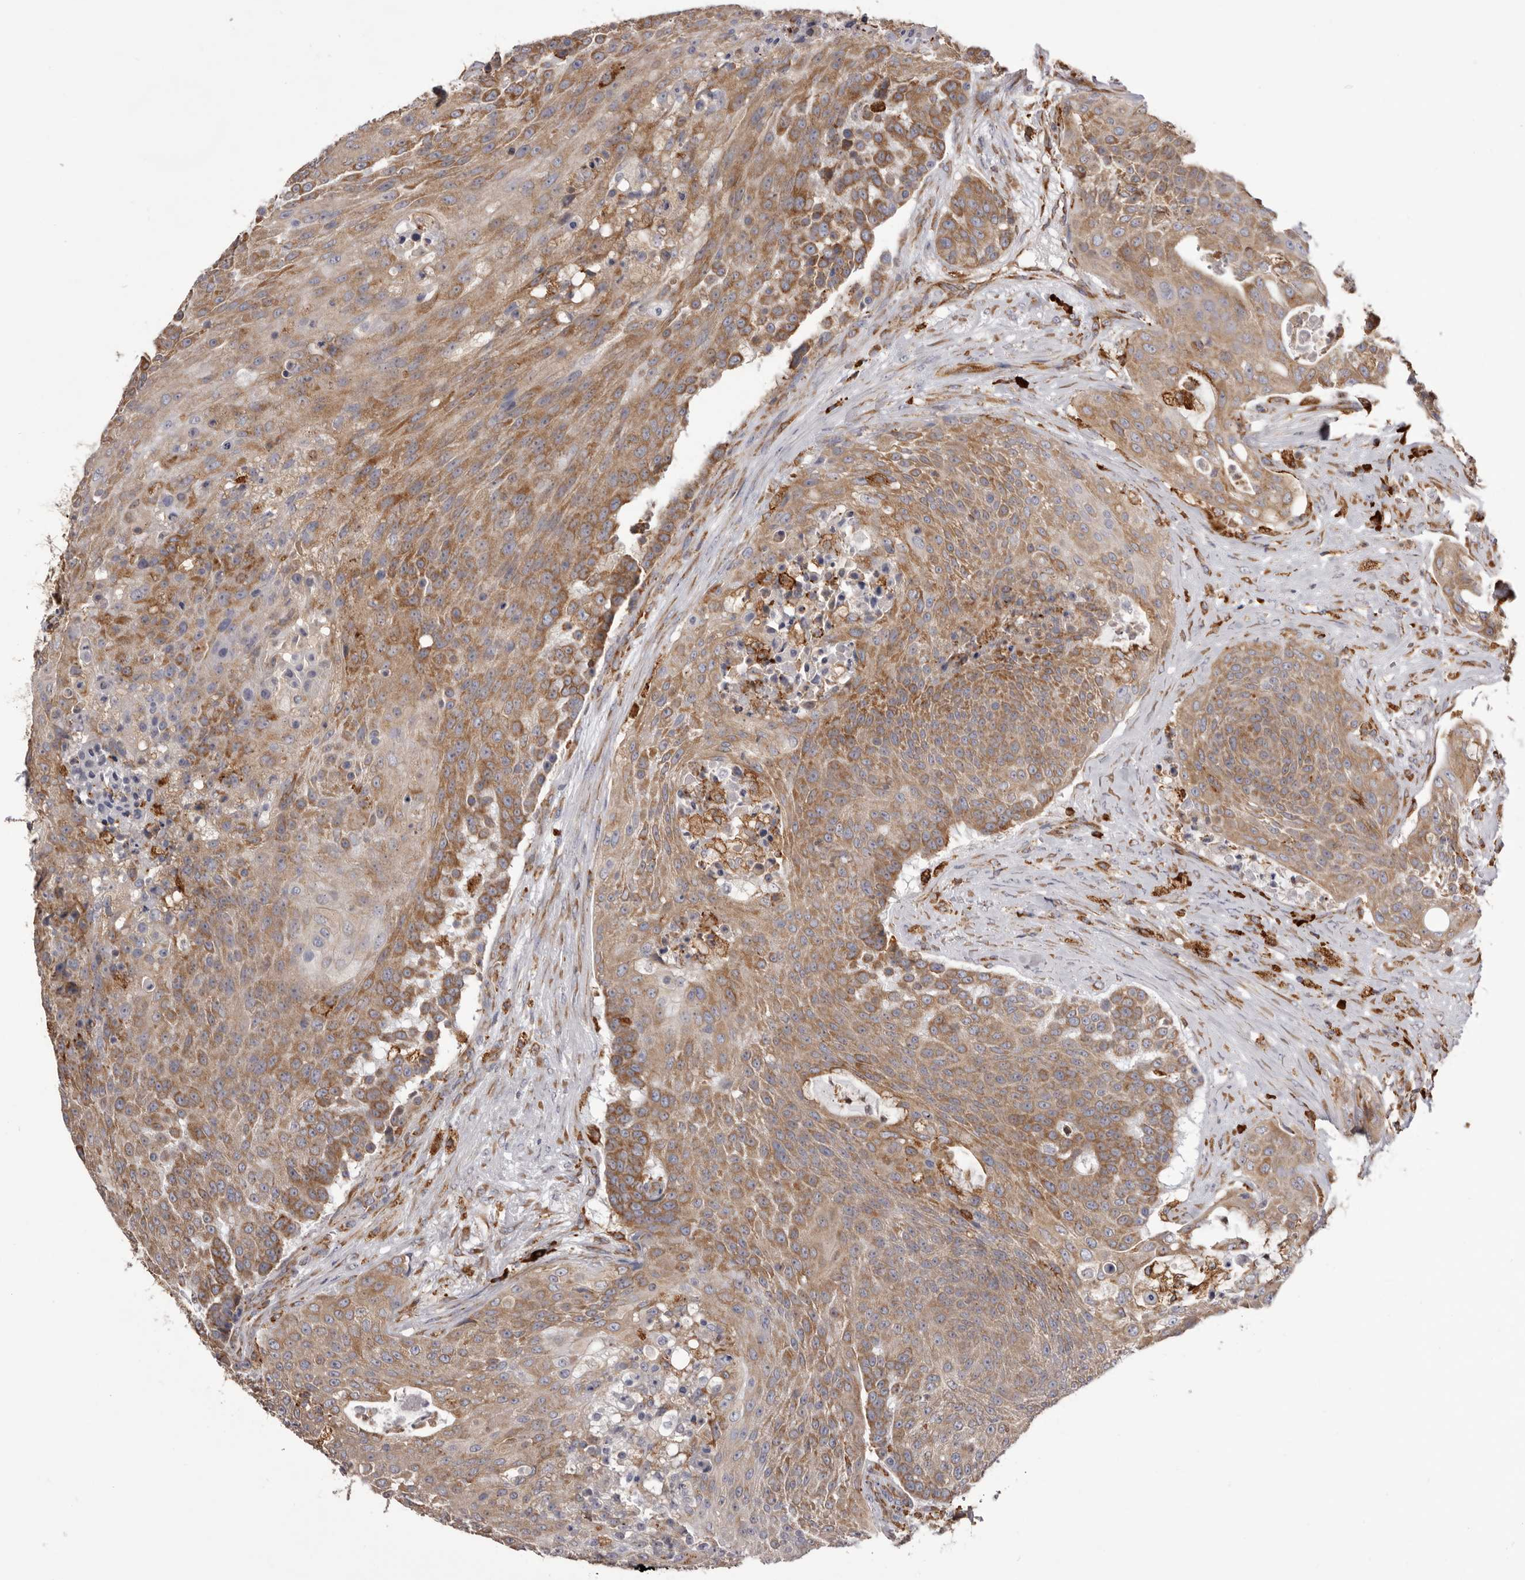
{"staining": {"intensity": "moderate", "quantity": ">75%", "location": "cytoplasmic/membranous"}, "tissue": "urothelial cancer", "cell_type": "Tumor cells", "image_type": "cancer", "snomed": [{"axis": "morphology", "description": "Urothelial carcinoma, High grade"}, {"axis": "topography", "description": "Urinary bladder"}], "caption": "Tumor cells demonstrate moderate cytoplasmic/membranous expression in about >75% of cells in urothelial cancer.", "gene": "QRSL1", "patient": {"sex": "female", "age": 63}}